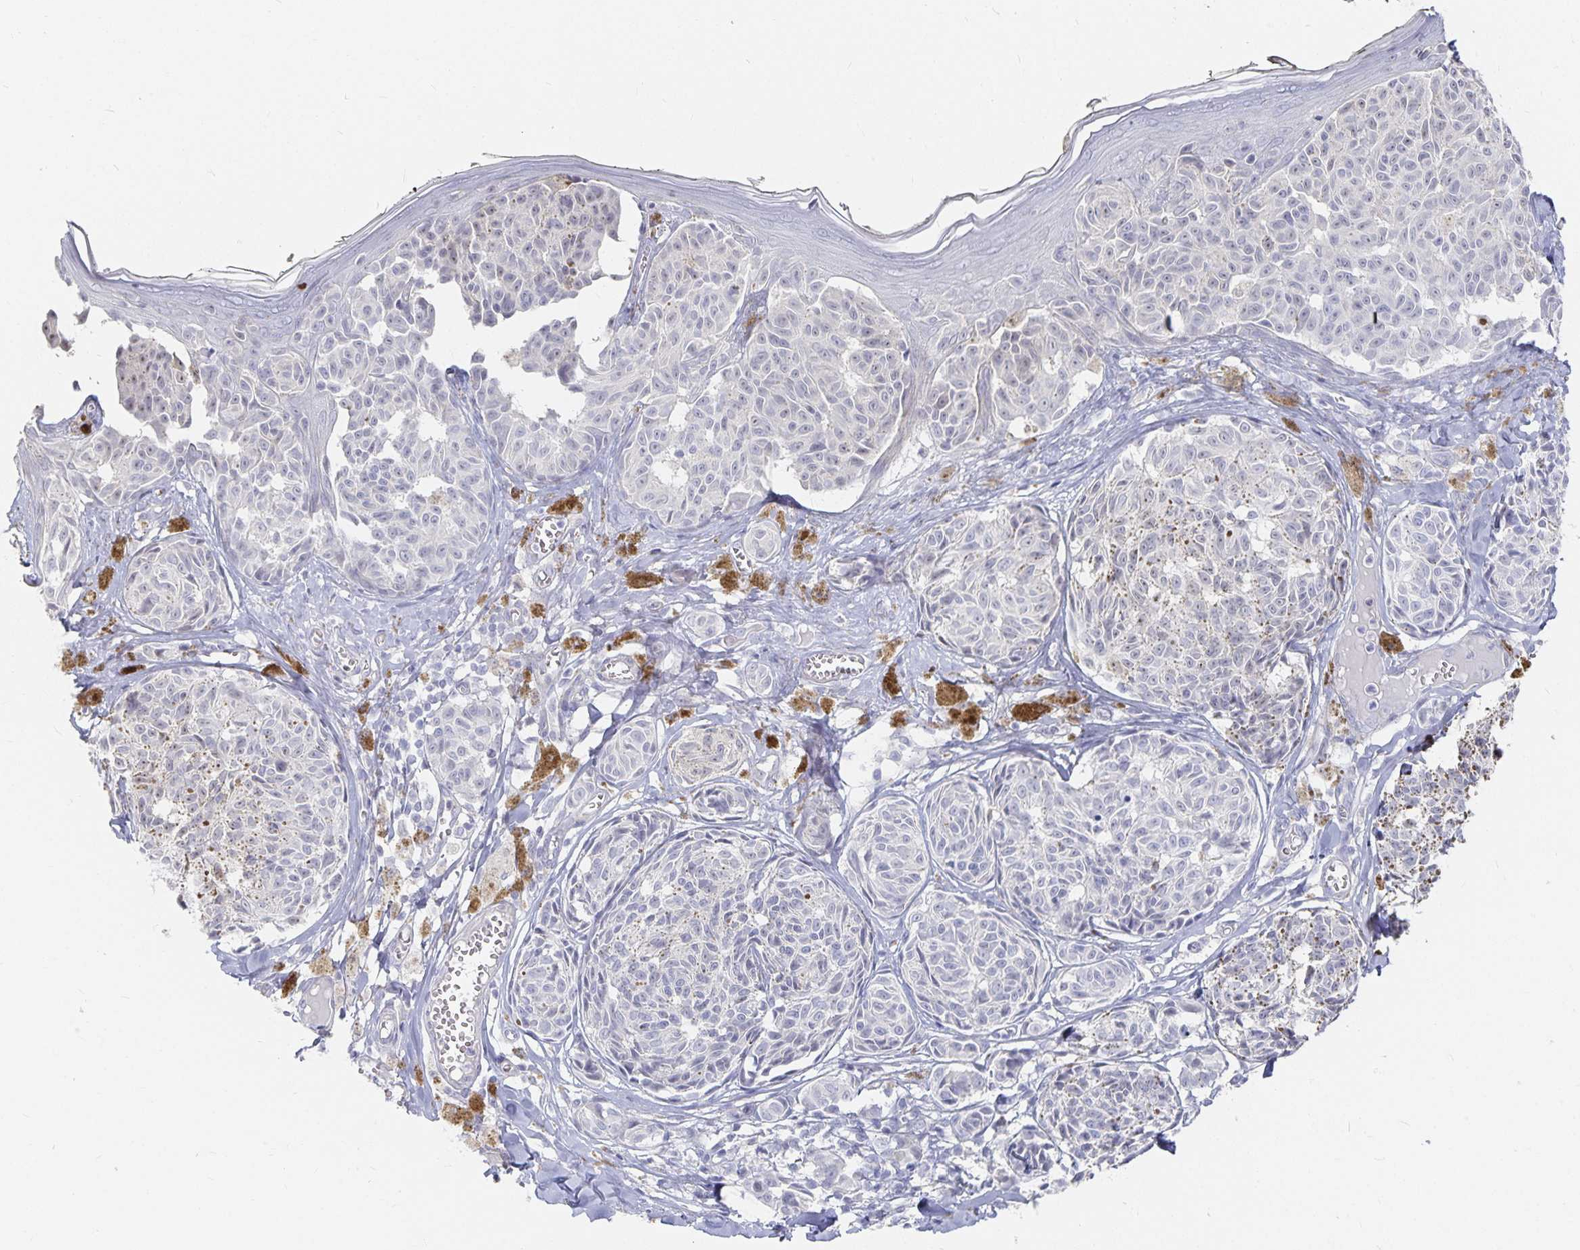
{"staining": {"intensity": "negative", "quantity": "none", "location": "none"}, "tissue": "melanoma", "cell_type": "Tumor cells", "image_type": "cancer", "snomed": [{"axis": "morphology", "description": "Malignant melanoma, NOS"}, {"axis": "topography", "description": "Skin"}], "caption": "Tumor cells are negative for protein expression in human melanoma.", "gene": "DNAH9", "patient": {"sex": "female", "age": 43}}